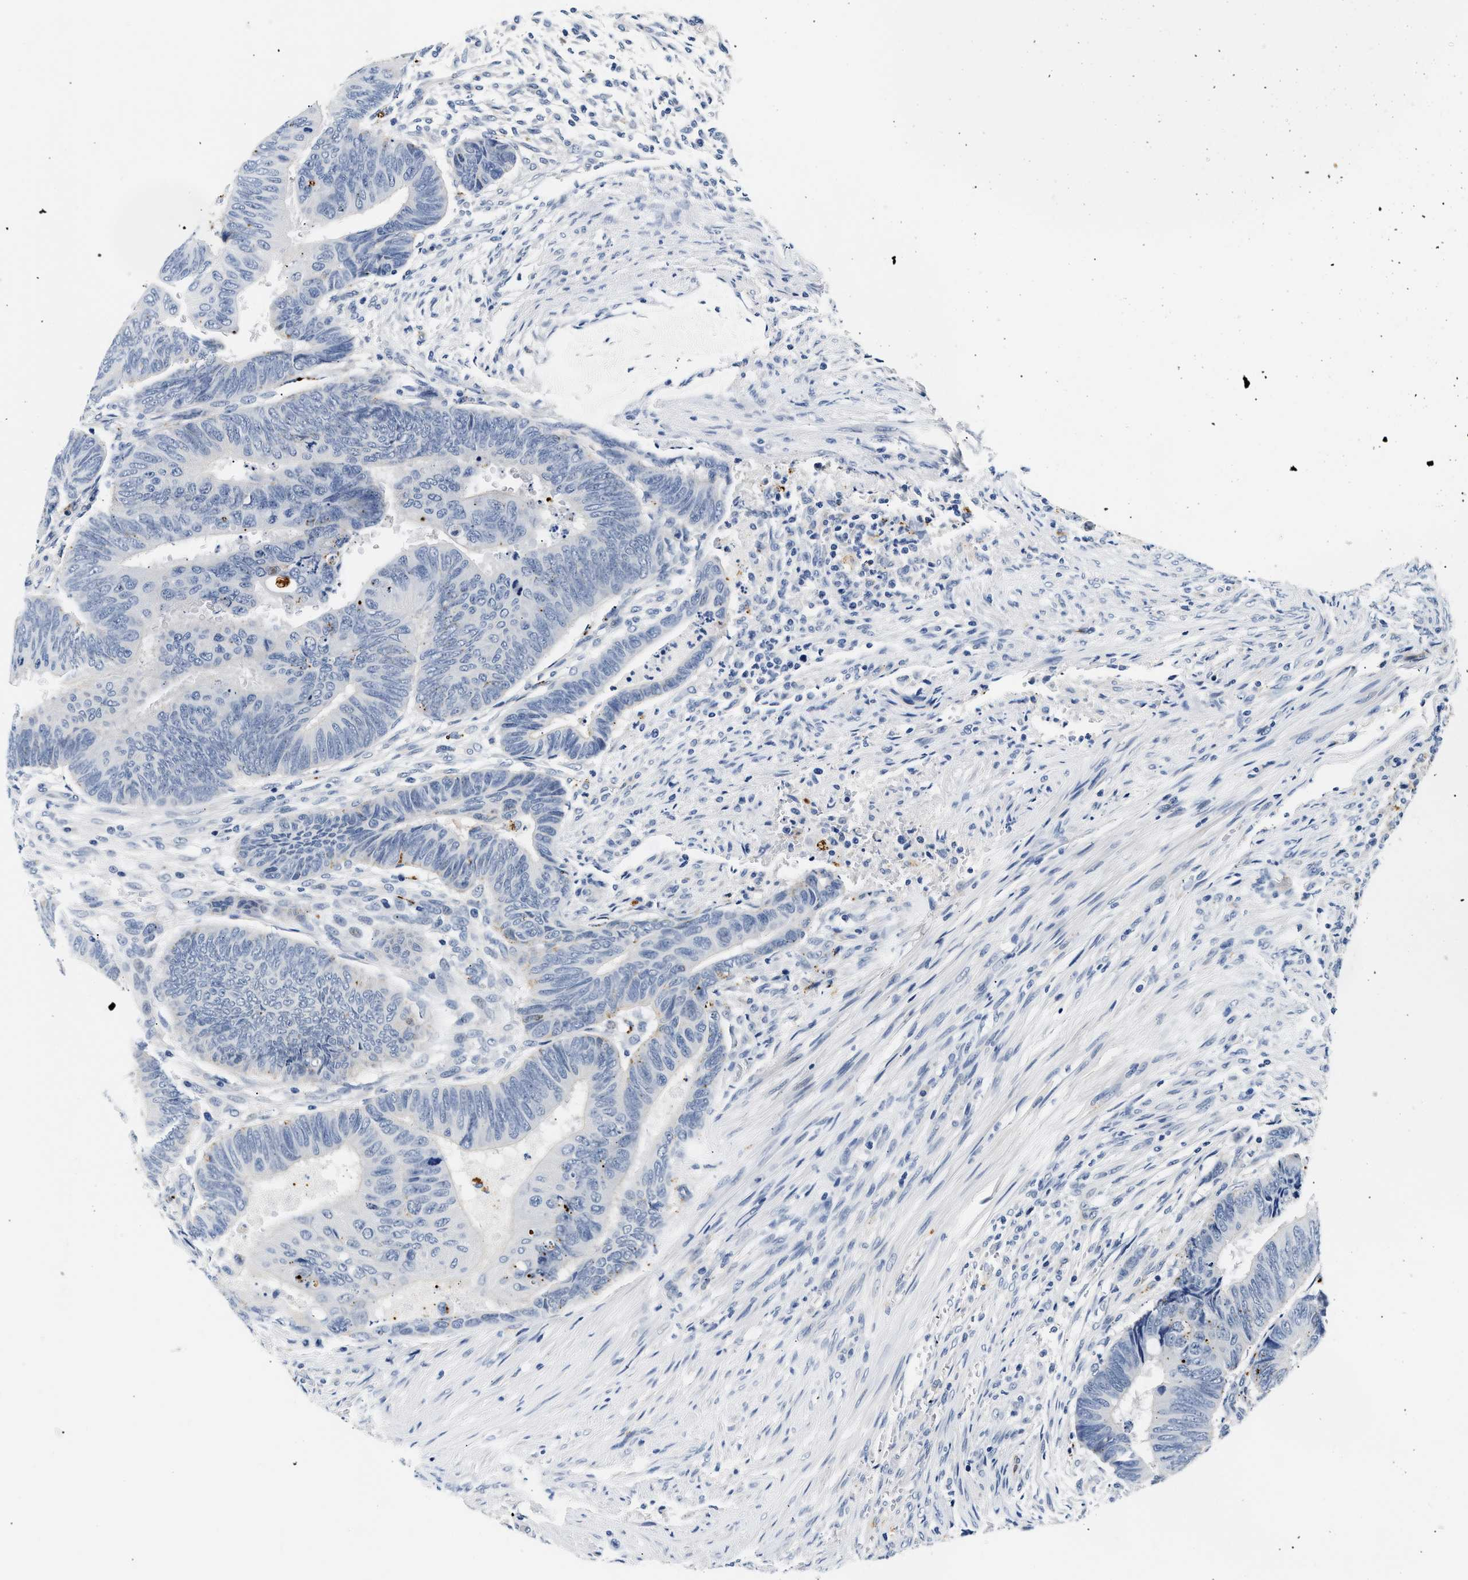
{"staining": {"intensity": "negative", "quantity": "none", "location": "none"}, "tissue": "colorectal cancer", "cell_type": "Tumor cells", "image_type": "cancer", "snomed": [{"axis": "morphology", "description": "Normal tissue, NOS"}, {"axis": "morphology", "description": "Adenocarcinoma, NOS"}, {"axis": "topography", "description": "Rectum"}, {"axis": "topography", "description": "Peripheral nerve tissue"}], "caption": "A high-resolution photomicrograph shows immunohistochemistry (IHC) staining of colorectal cancer, which exhibits no significant positivity in tumor cells.", "gene": "MED22", "patient": {"sex": "male", "age": 92}}